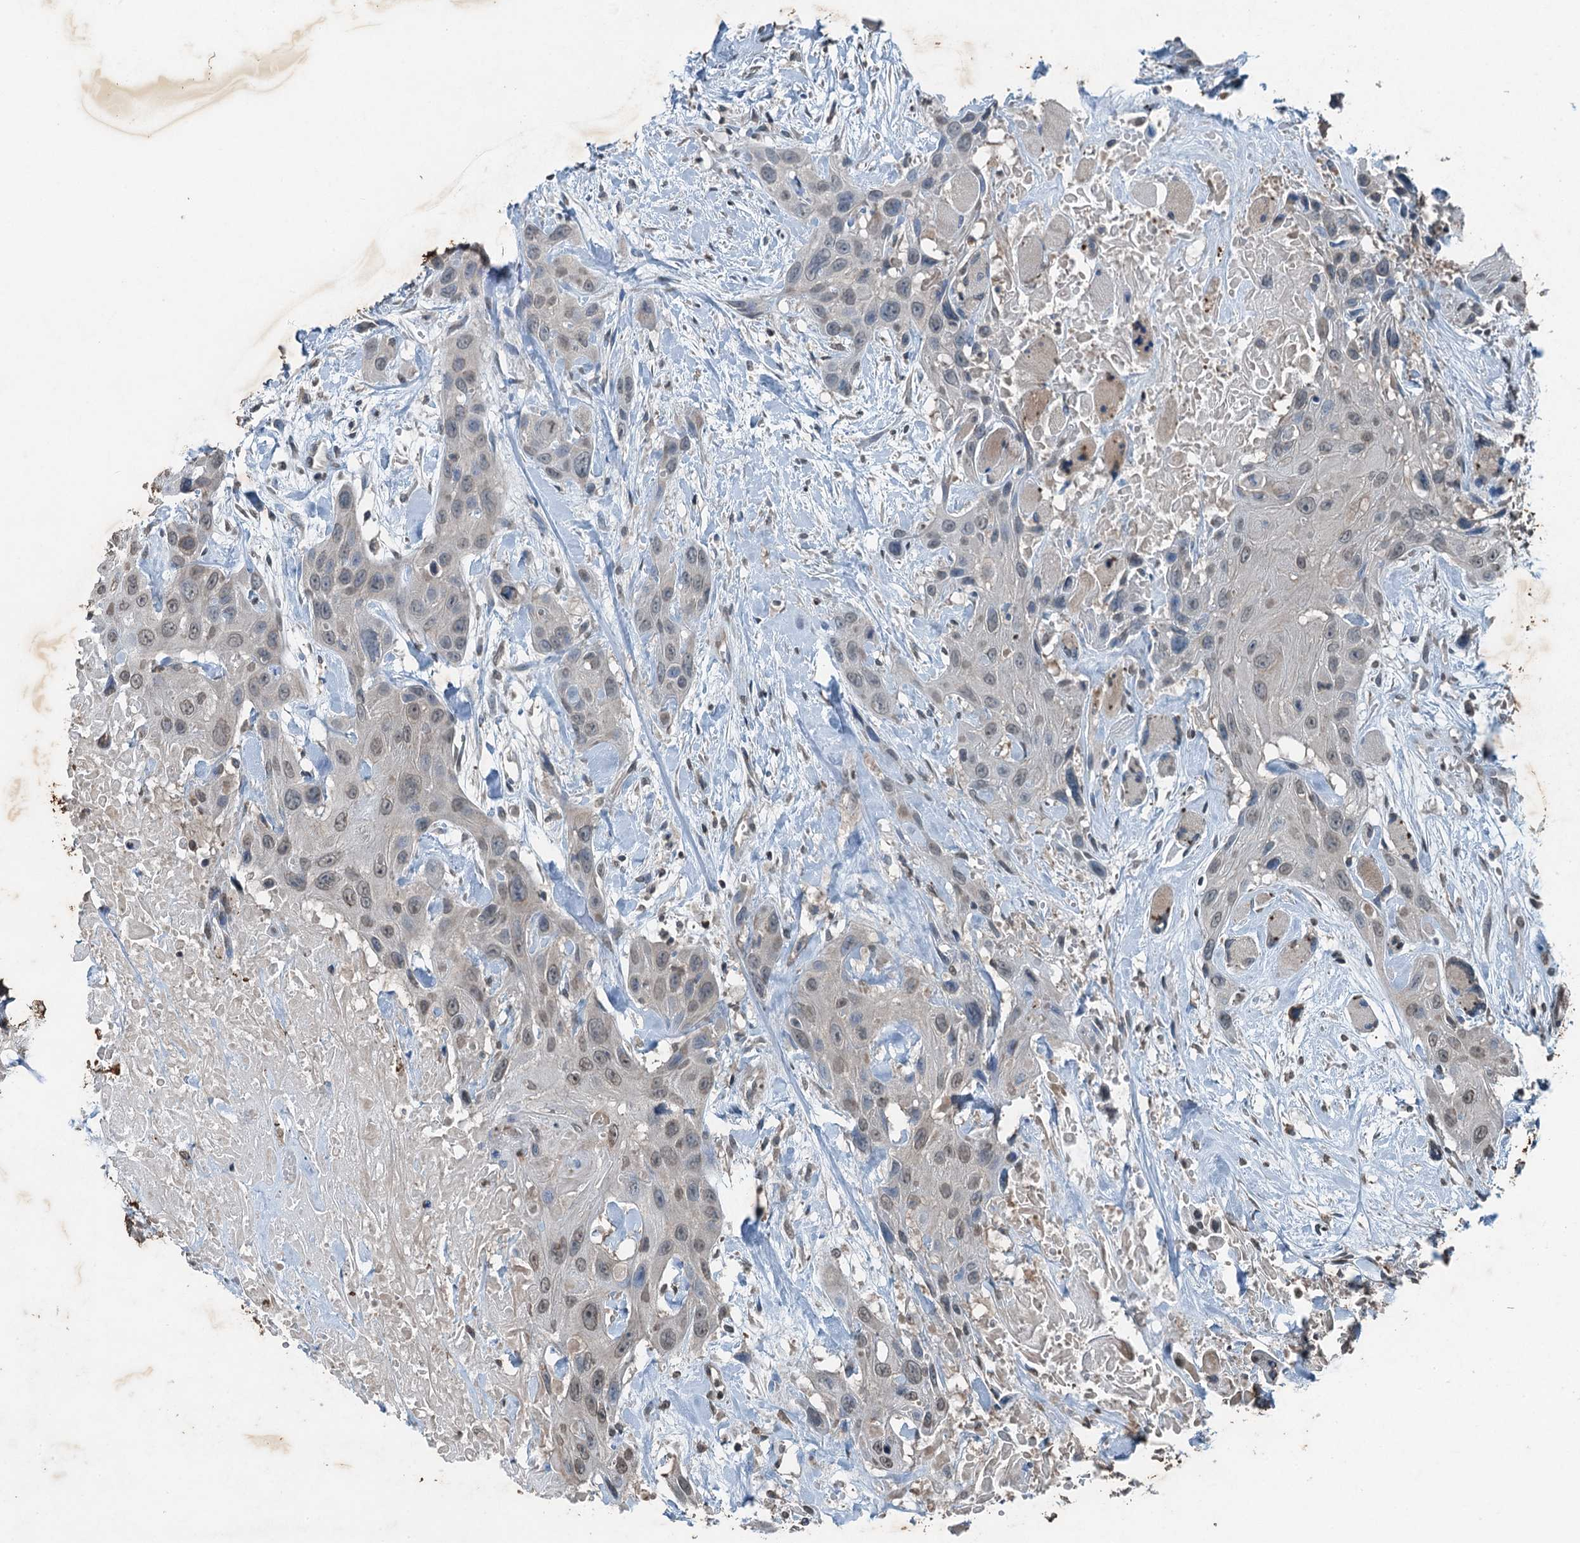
{"staining": {"intensity": "negative", "quantity": "none", "location": "none"}, "tissue": "head and neck cancer", "cell_type": "Tumor cells", "image_type": "cancer", "snomed": [{"axis": "morphology", "description": "Squamous cell carcinoma, NOS"}, {"axis": "topography", "description": "Head-Neck"}], "caption": "An immunohistochemistry histopathology image of squamous cell carcinoma (head and neck) is shown. There is no staining in tumor cells of squamous cell carcinoma (head and neck).", "gene": "TCTN1", "patient": {"sex": "male", "age": 81}}